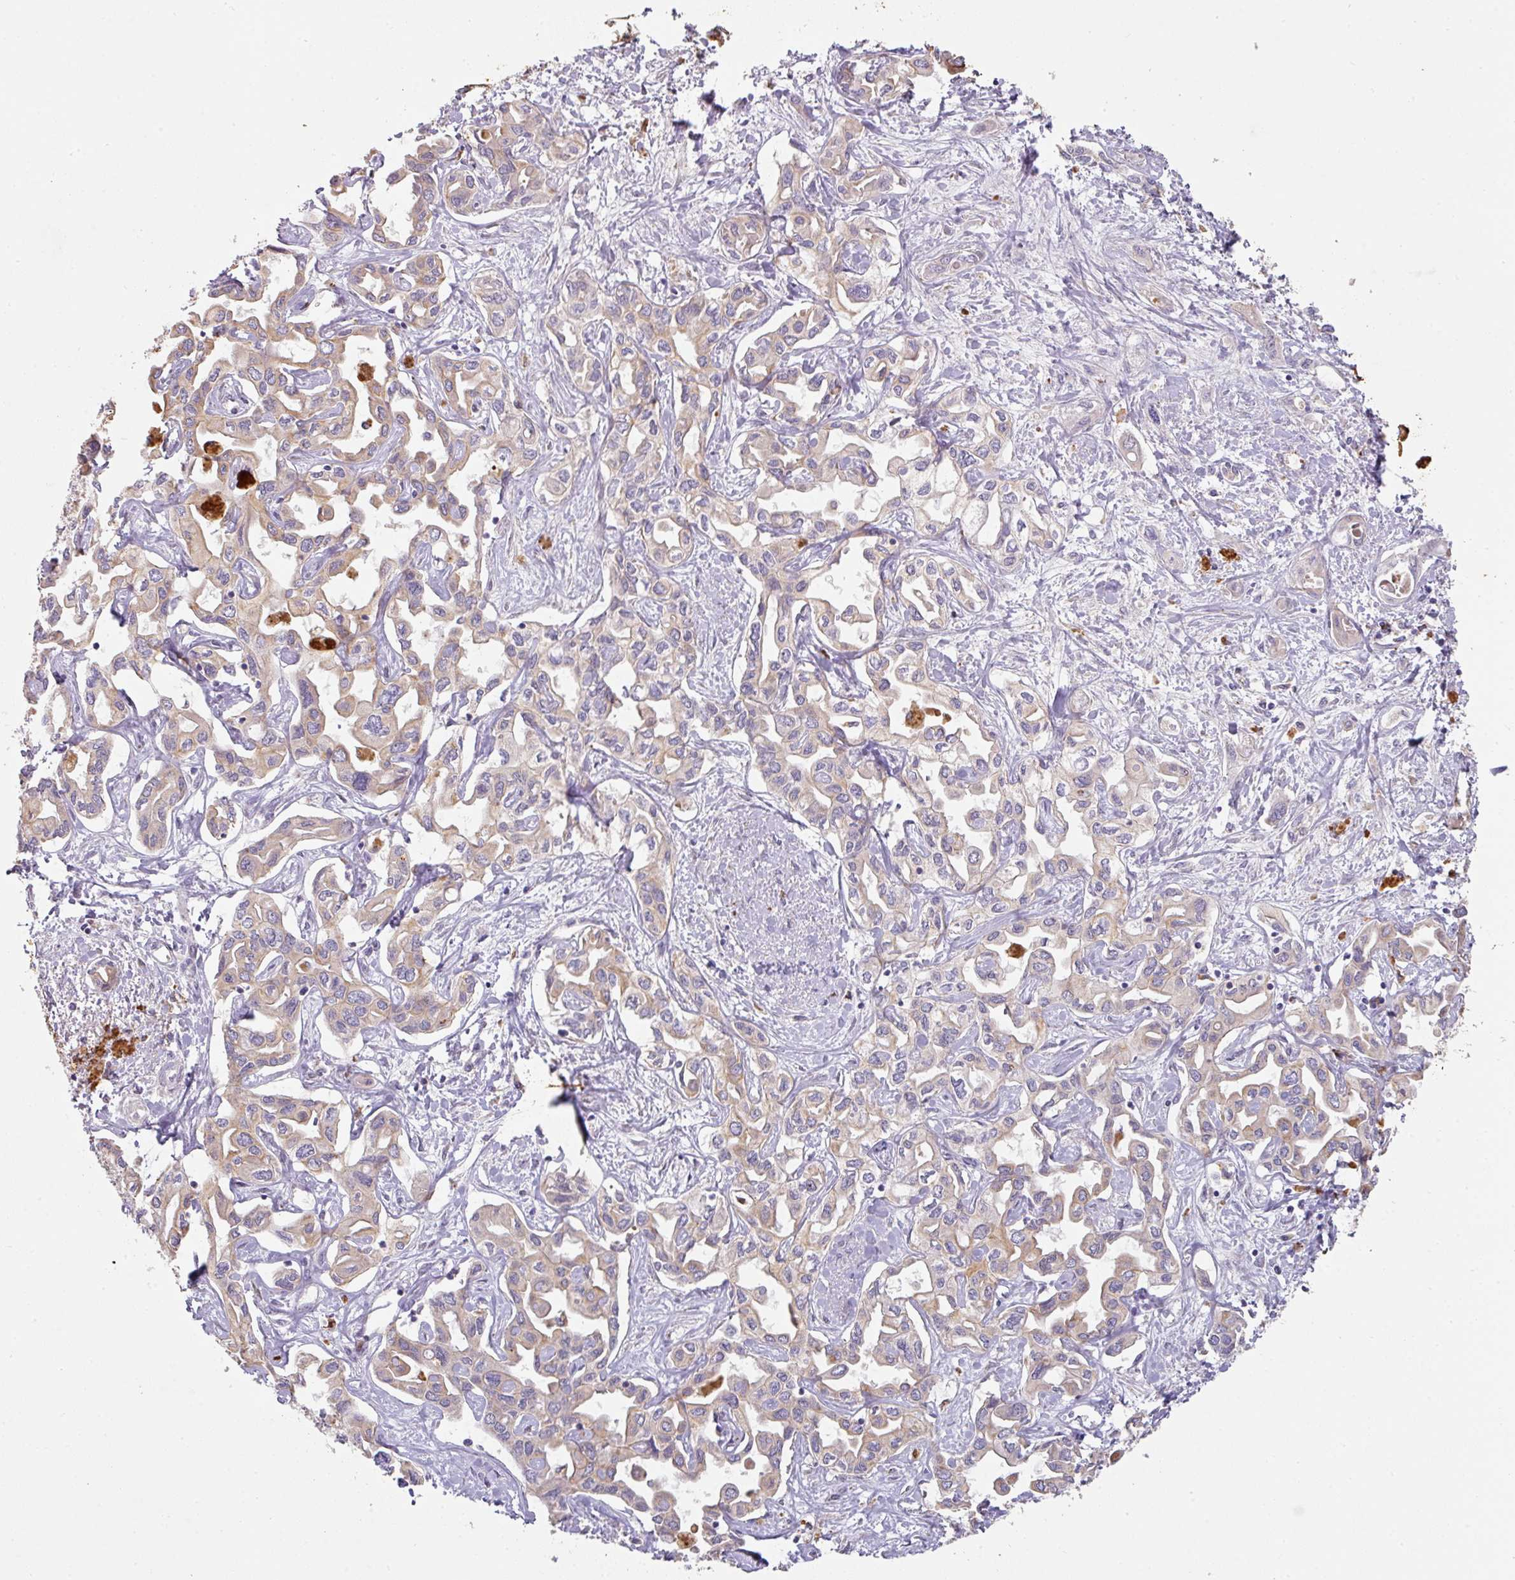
{"staining": {"intensity": "moderate", "quantity": ">75%", "location": "cytoplasmic/membranous"}, "tissue": "liver cancer", "cell_type": "Tumor cells", "image_type": "cancer", "snomed": [{"axis": "morphology", "description": "Cholangiocarcinoma"}, {"axis": "topography", "description": "Liver"}], "caption": "About >75% of tumor cells in human liver cholangiocarcinoma reveal moderate cytoplasmic/membranous protein staining as visualized by brown immunohistochemical staining.", "gene": "ZNF266", "patient": {"sex": "female", "age": 64}}